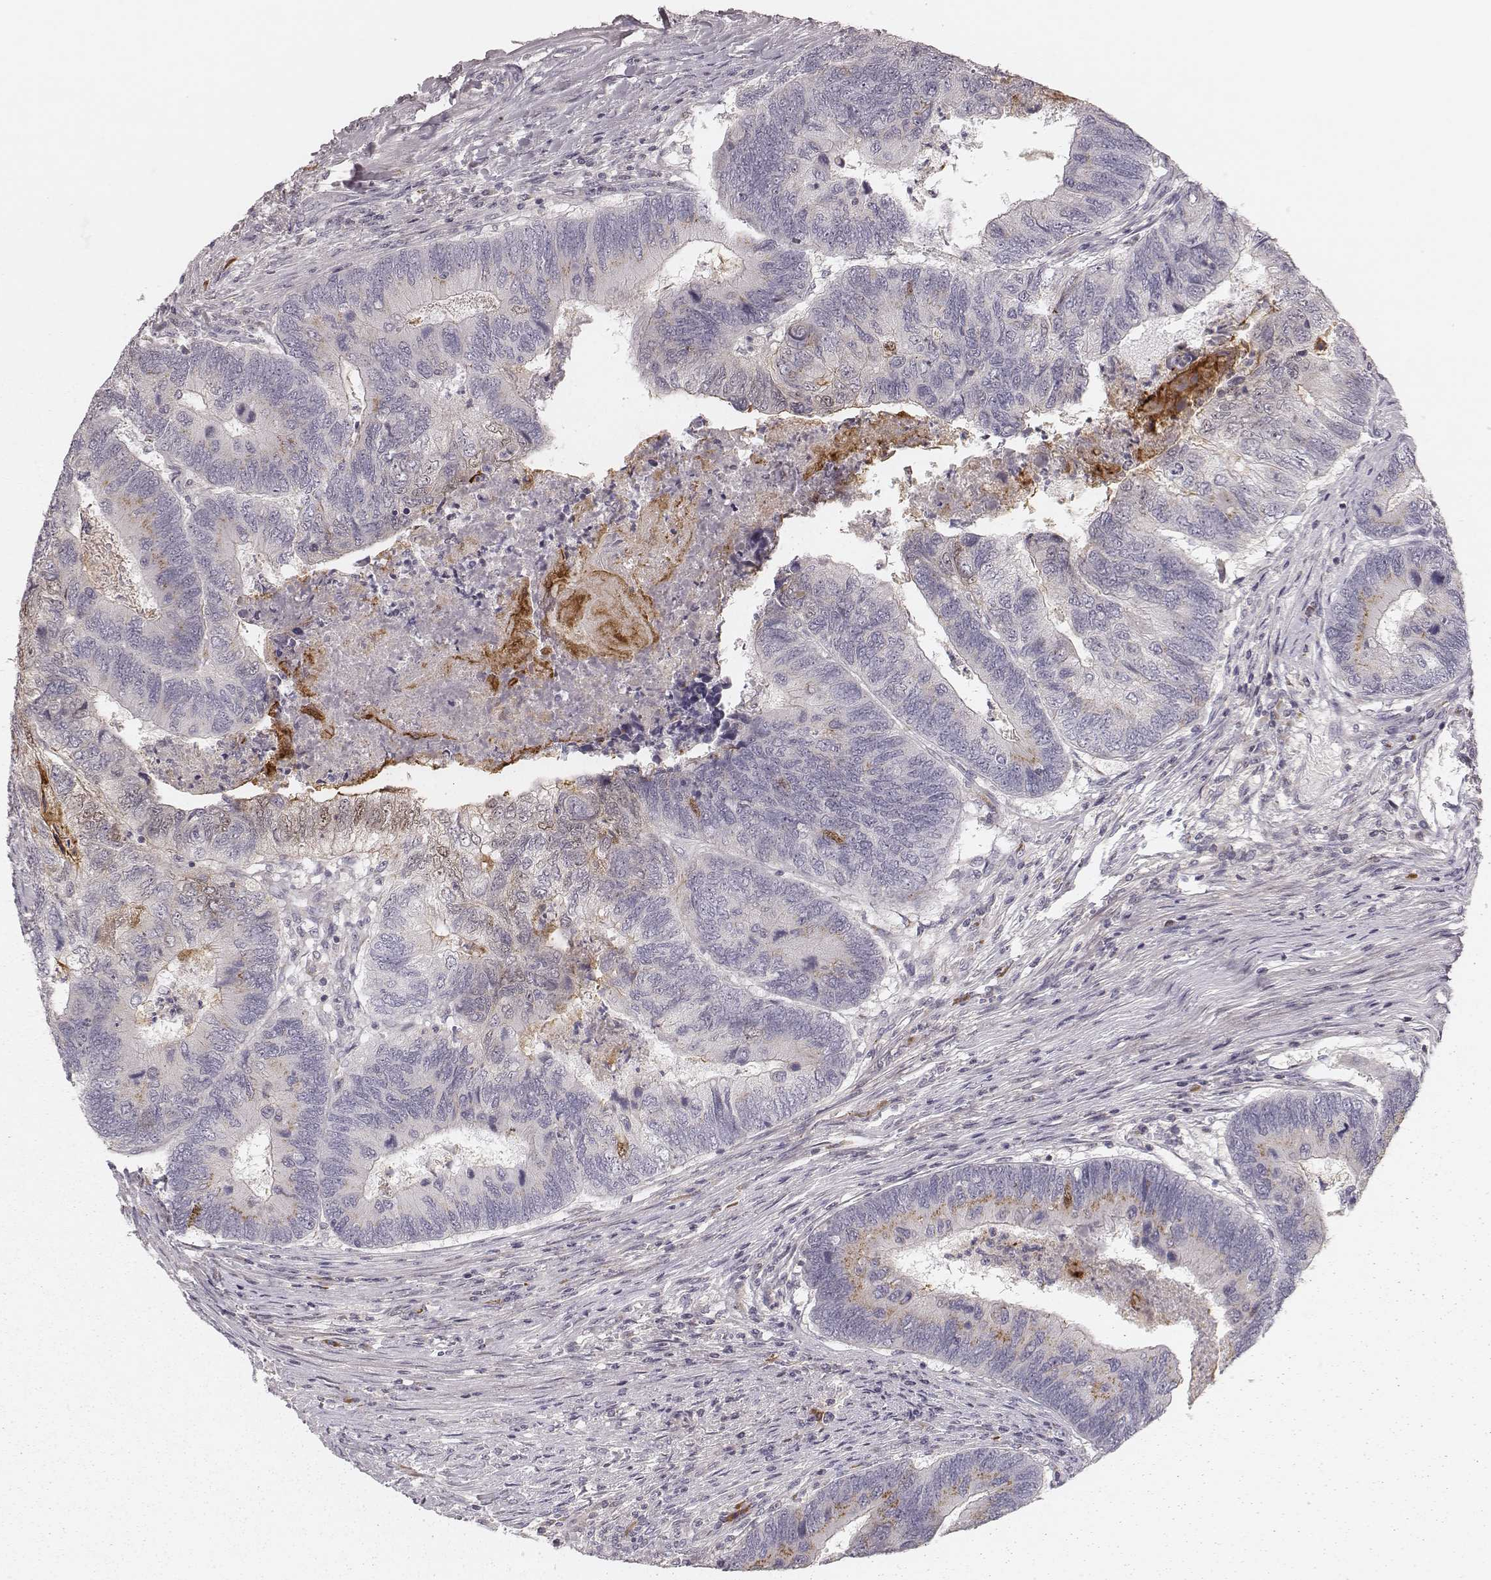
{"staining": {"intensity": "weak", "quantity": "25%-75%", "location": "cytoplasmic/membranous"}, "tissue": "colorectal cancer", "cell_type": "Tumor cells", "image_type": "cancer", "snomed": [{"axis": "morphology", "description": "Adenocarcinoma, NOS"}, {"axis": "topography", "description": "Colon"}], "caption": "DAB immunohistochemical staining of human colorectal cancer (adenocarcinoma) exhibits weak cytoplasmic/membranous protein staining in approximately 25%-75% of tumor cells.", "gene": "SDCBP2", "patient": {"sex": "female", "age": 67}}